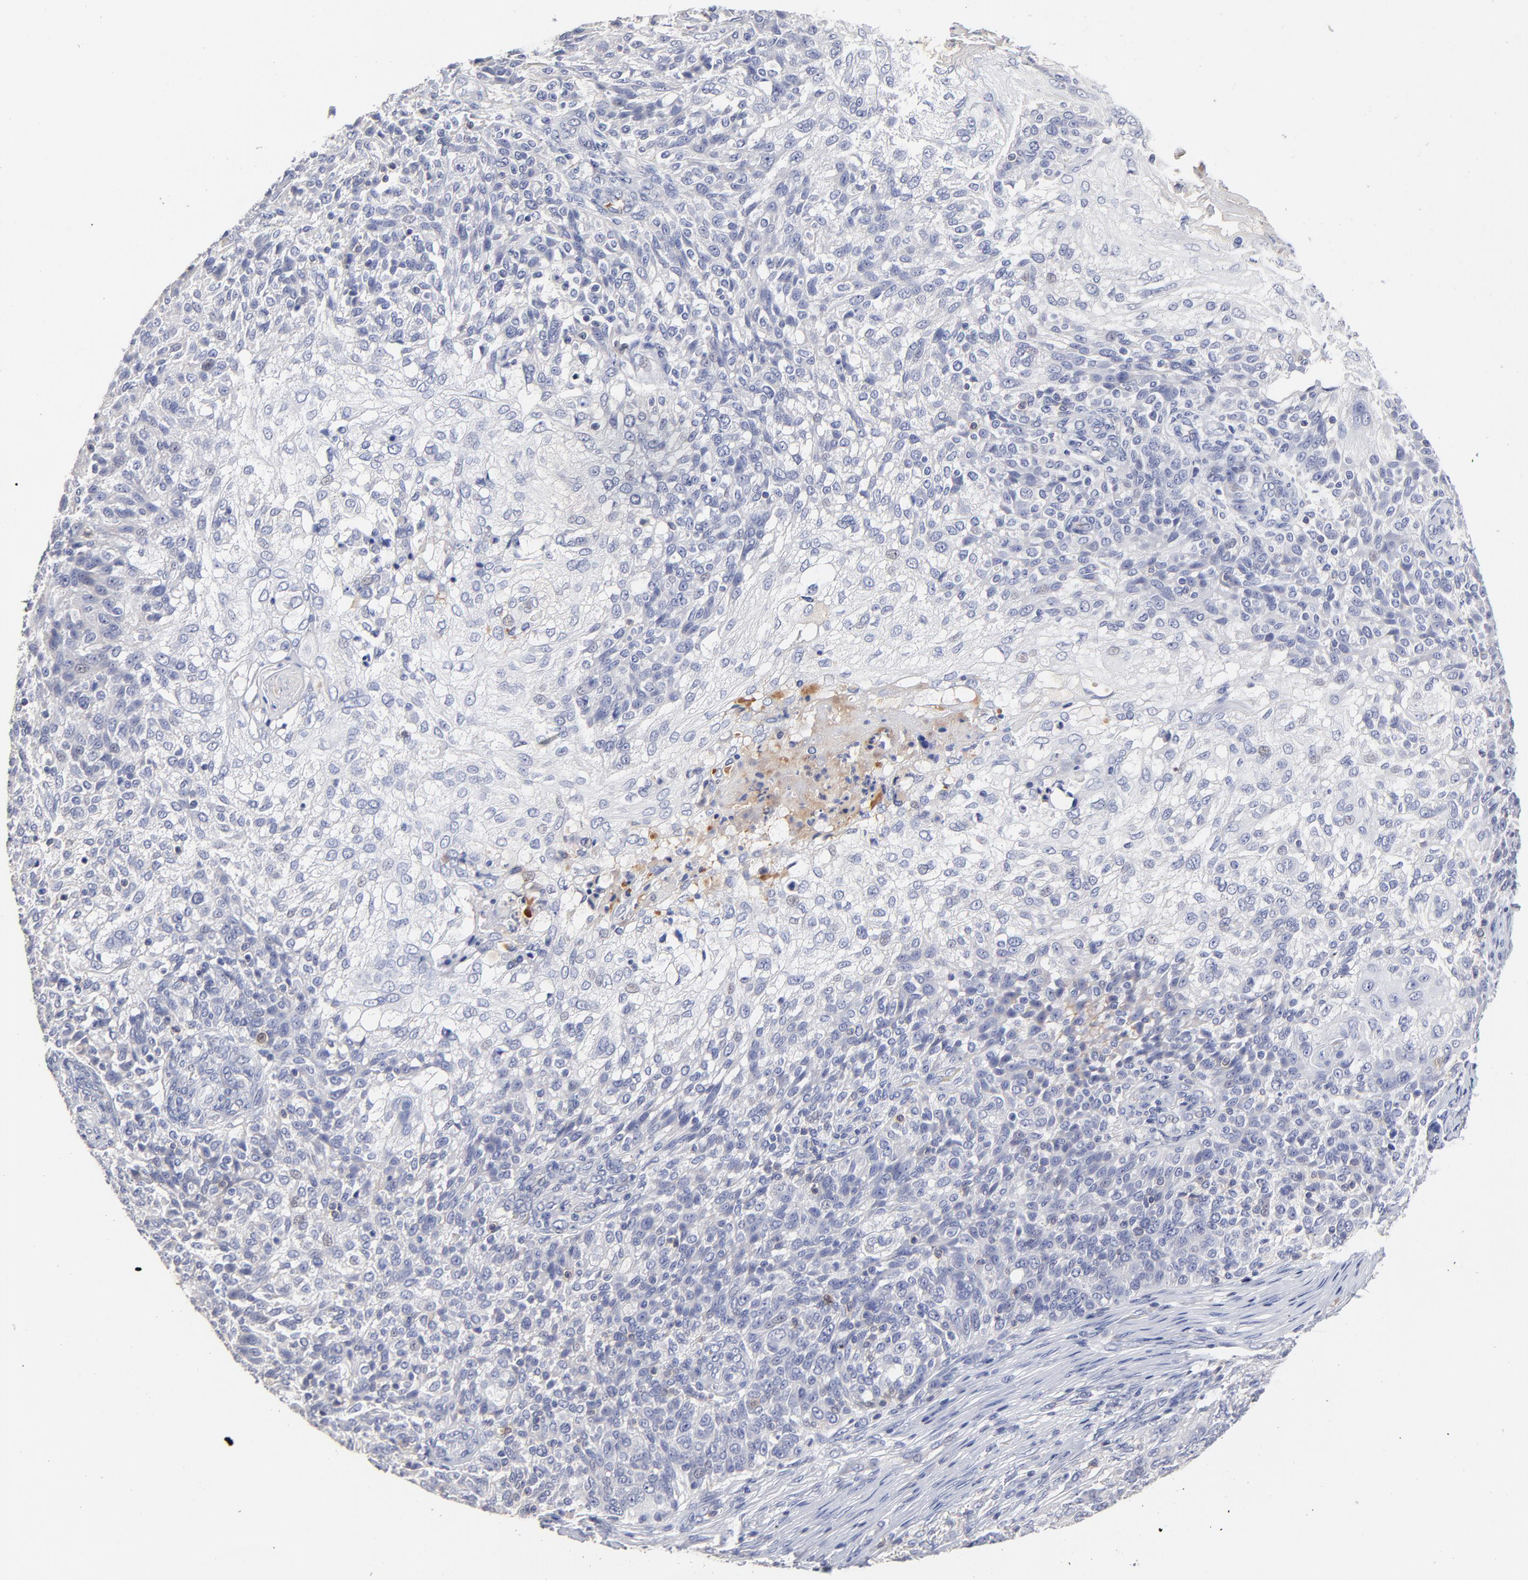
{"staining": {"intensity": "negative", "quantity": "none", "location": "none"}, "tissue": "skin cancer", "cell_type": "Tumor cells", "image_type": "cancer", "snomed": [{"axis": "morphology", "description": "Normal tissue, NOS"}, {"axis": "morphology", "description": "Squamous cell carcinoma, NOS"}, {"axis": "topography", "description": "Skin"}], "caption": "Photomicrograph shows no significant protein expression in tumor cells of skin squamous cell carcinoma. (Brightfield microscopy of DAB (3,3'-diaminobenzidine) immunohistochemistry (IHC) at high magnification).", "gene": "TRAT1", "patient": {"sex": "female", "age": 83}}